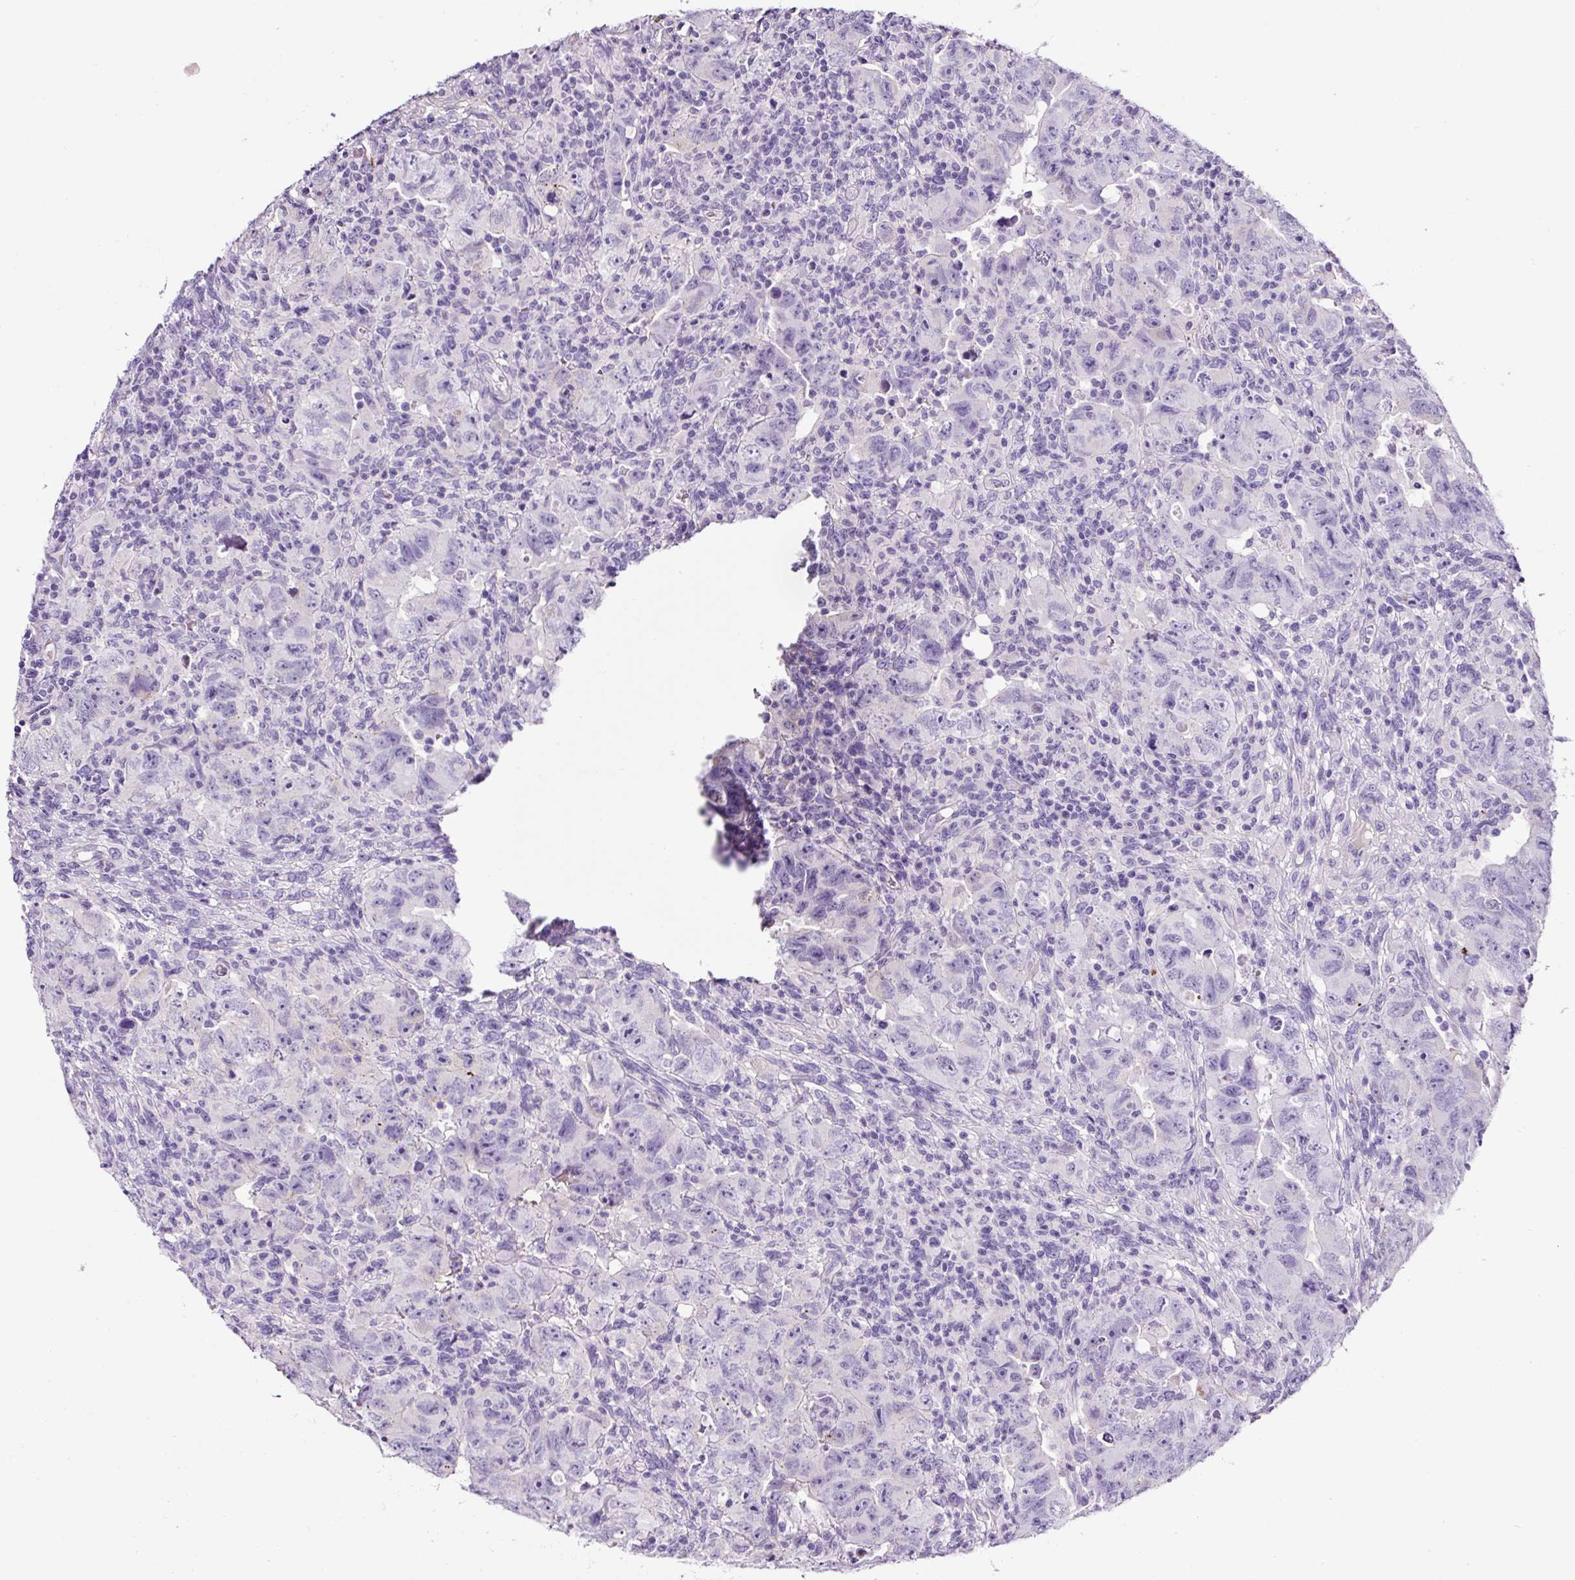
{"staining": {"intensity": "negative", "quantity": "none", "location": "none"}, "tissue": "testis cancer", "cell_type": "Tumor cells", "image_type": "cancer", "snomed": [{"axis": "morphology", "description": "Carcinoma, Embryonal, NOS"}, {"axis": "topography", "description": "Testis"}], "caption": "Tumor cells show no significant expression in embryonal carcinoma (testis). The staining is performed using DAB (3,3'-diaminobenzidine) brown chromogen with nuclei counter-stained in using hematoxylin.", "gene": "OR14A2", "patient": {"sex": "male", "age": 24}}